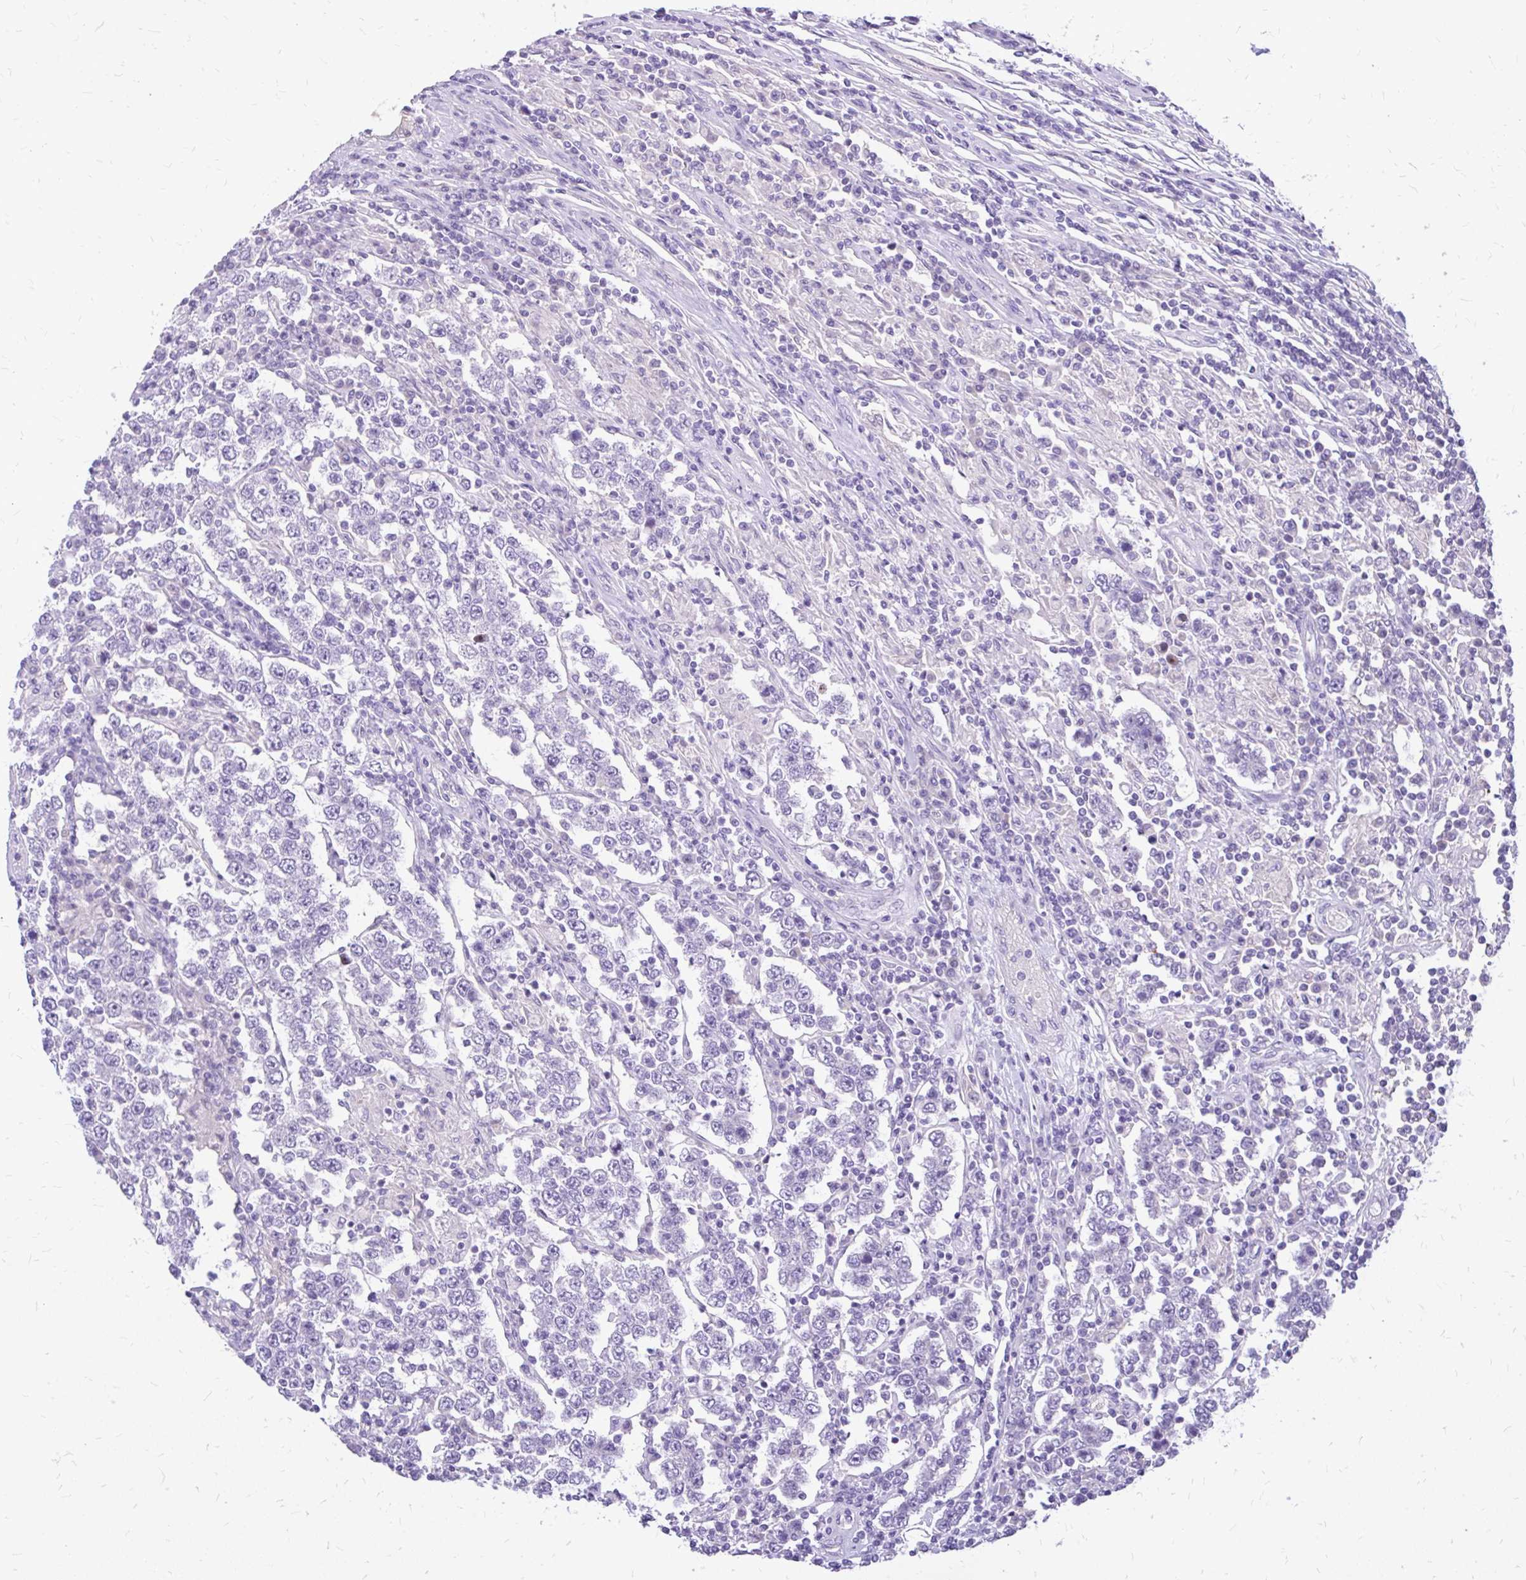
{"staining": {"intensity": "negative", "quantity": "none", "location": "none"}, "tissue": "testis cancer", "cell_type": "Tumor cells", "image_type": "cancer", "snomed": [{"axis": "morphology", "description": "Normal tissue, NOS"}, {"axis": "morphology", "description": "Urothelial carcinoma, High grade"}, {"axis": "morphology", "description": "Seminoma, NOS"}, {"axis": "morphology", "description": "Carcinoma, Embryonal, NOS"}, {"axis": "topography", "description": "Urinary bladder"}, {"axis": "topography", "description": "Testis"}], "caption": "Immunohistochemistry histopathology image of neoplastic tissue: testis cancer (seminoma) stained with DAB (3,3'-diaminobenzidine) reveals no significant protein staining in tumor cells.", "gene": "MAP1LC3A", "patient": {"sex": "male", "age": 41}}